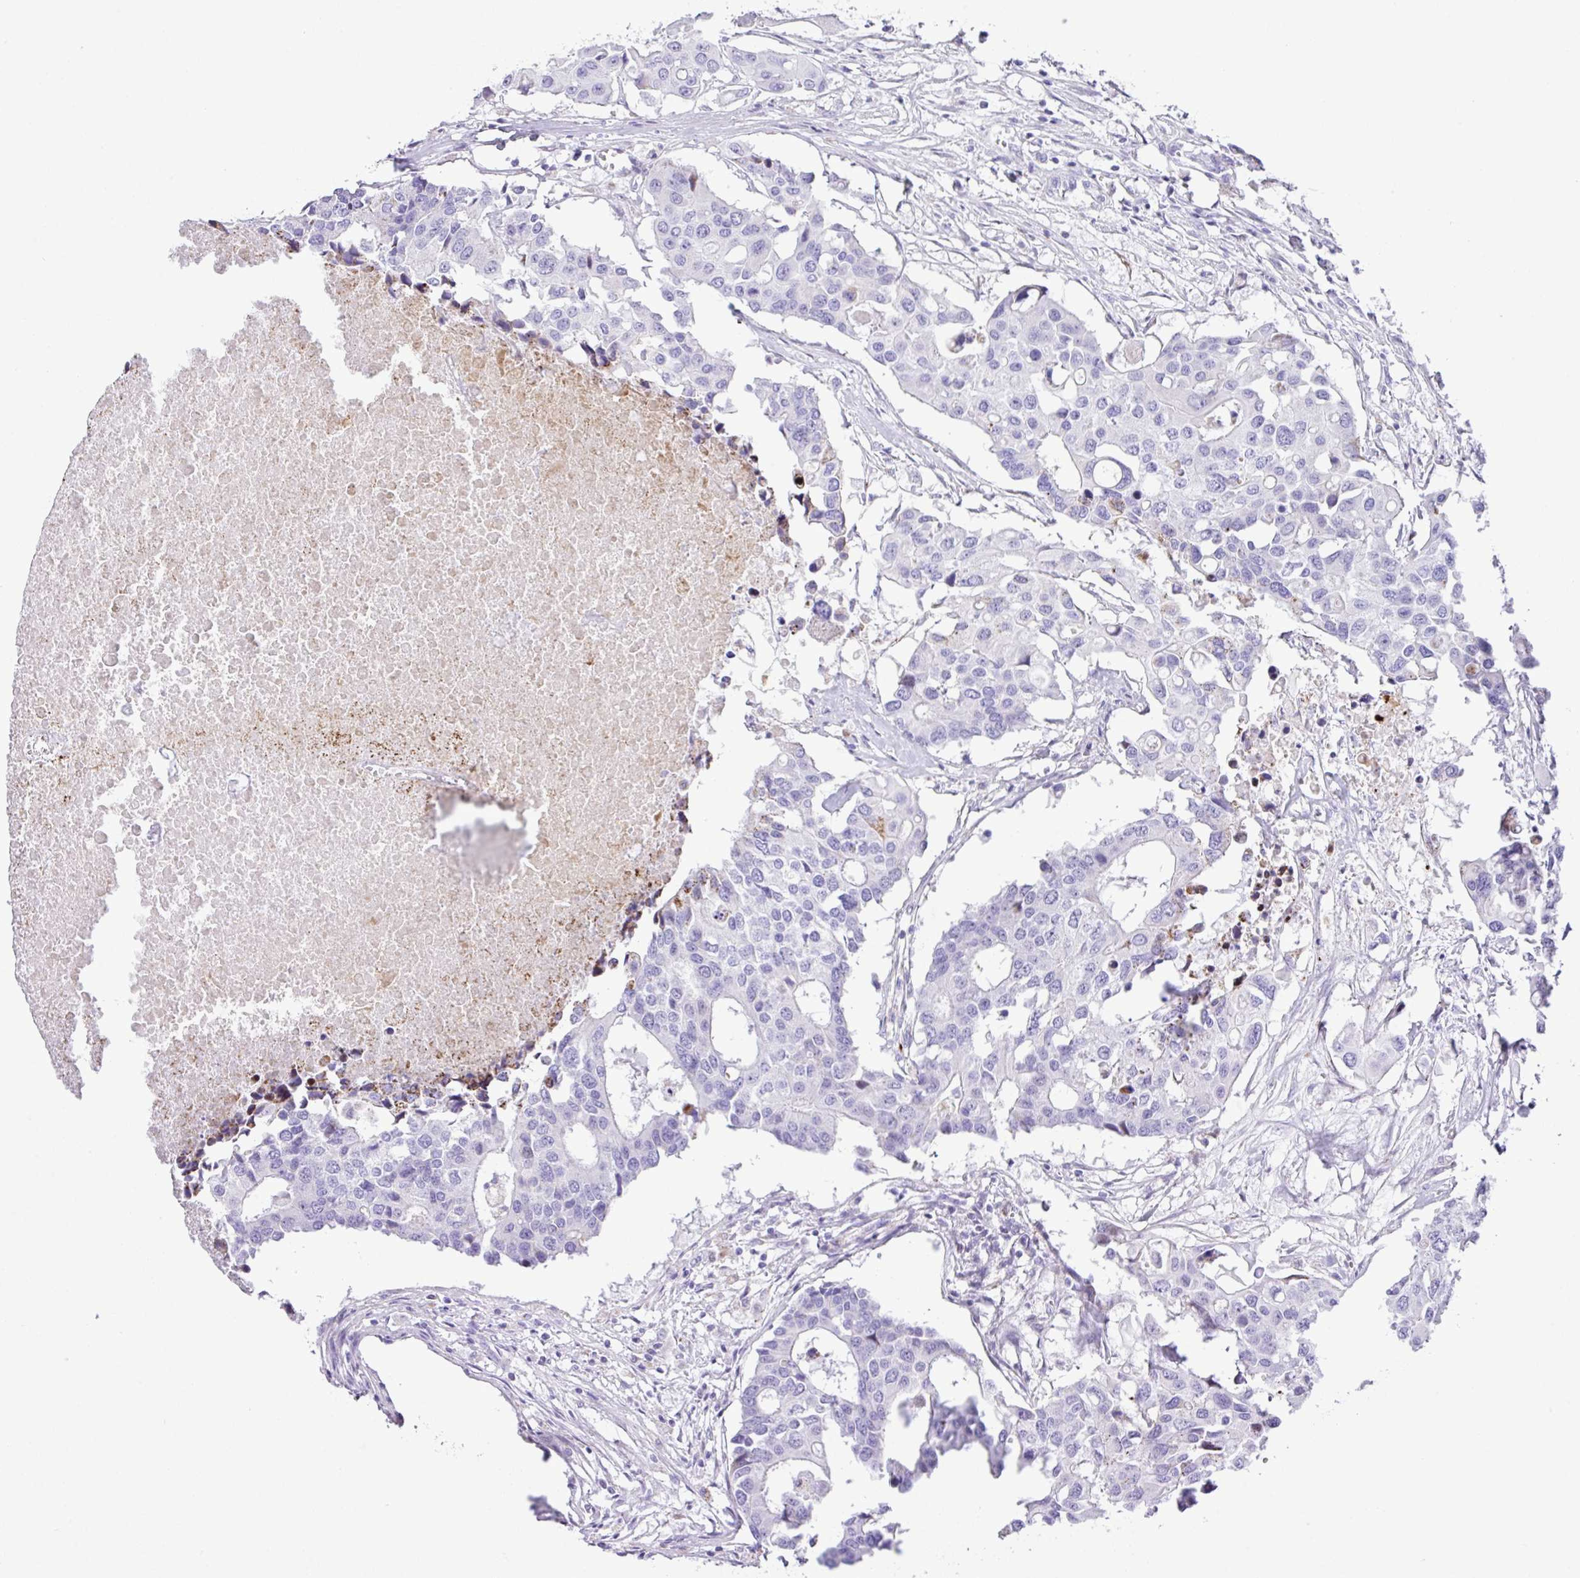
{"staining": {"intensity": "negative", "quantity": "none", "location": "none"}, "tissue": "colorectal cancer", "cell_type": "Tumor cells", "image_type": "cancer", "snomed": [{"axis": "morphology", "description": "Adenocarcinoma, NOS"}, {"axis": "topography", "description": "Colon"}], "caption": "This micrograph is of colorectal cancer (adenocarcinoma) stained with immunohistochemistry (IHC) to label a protein in brown with the nuclei are counter-stained blue. There is no staining in tumor cells. (DAB (3,3'-diaminobenzidine) immunohistochemistry with hematoxylin counter stain).", "gene": "RCAN2", "patient": {"sex": "male", "age": 77}}